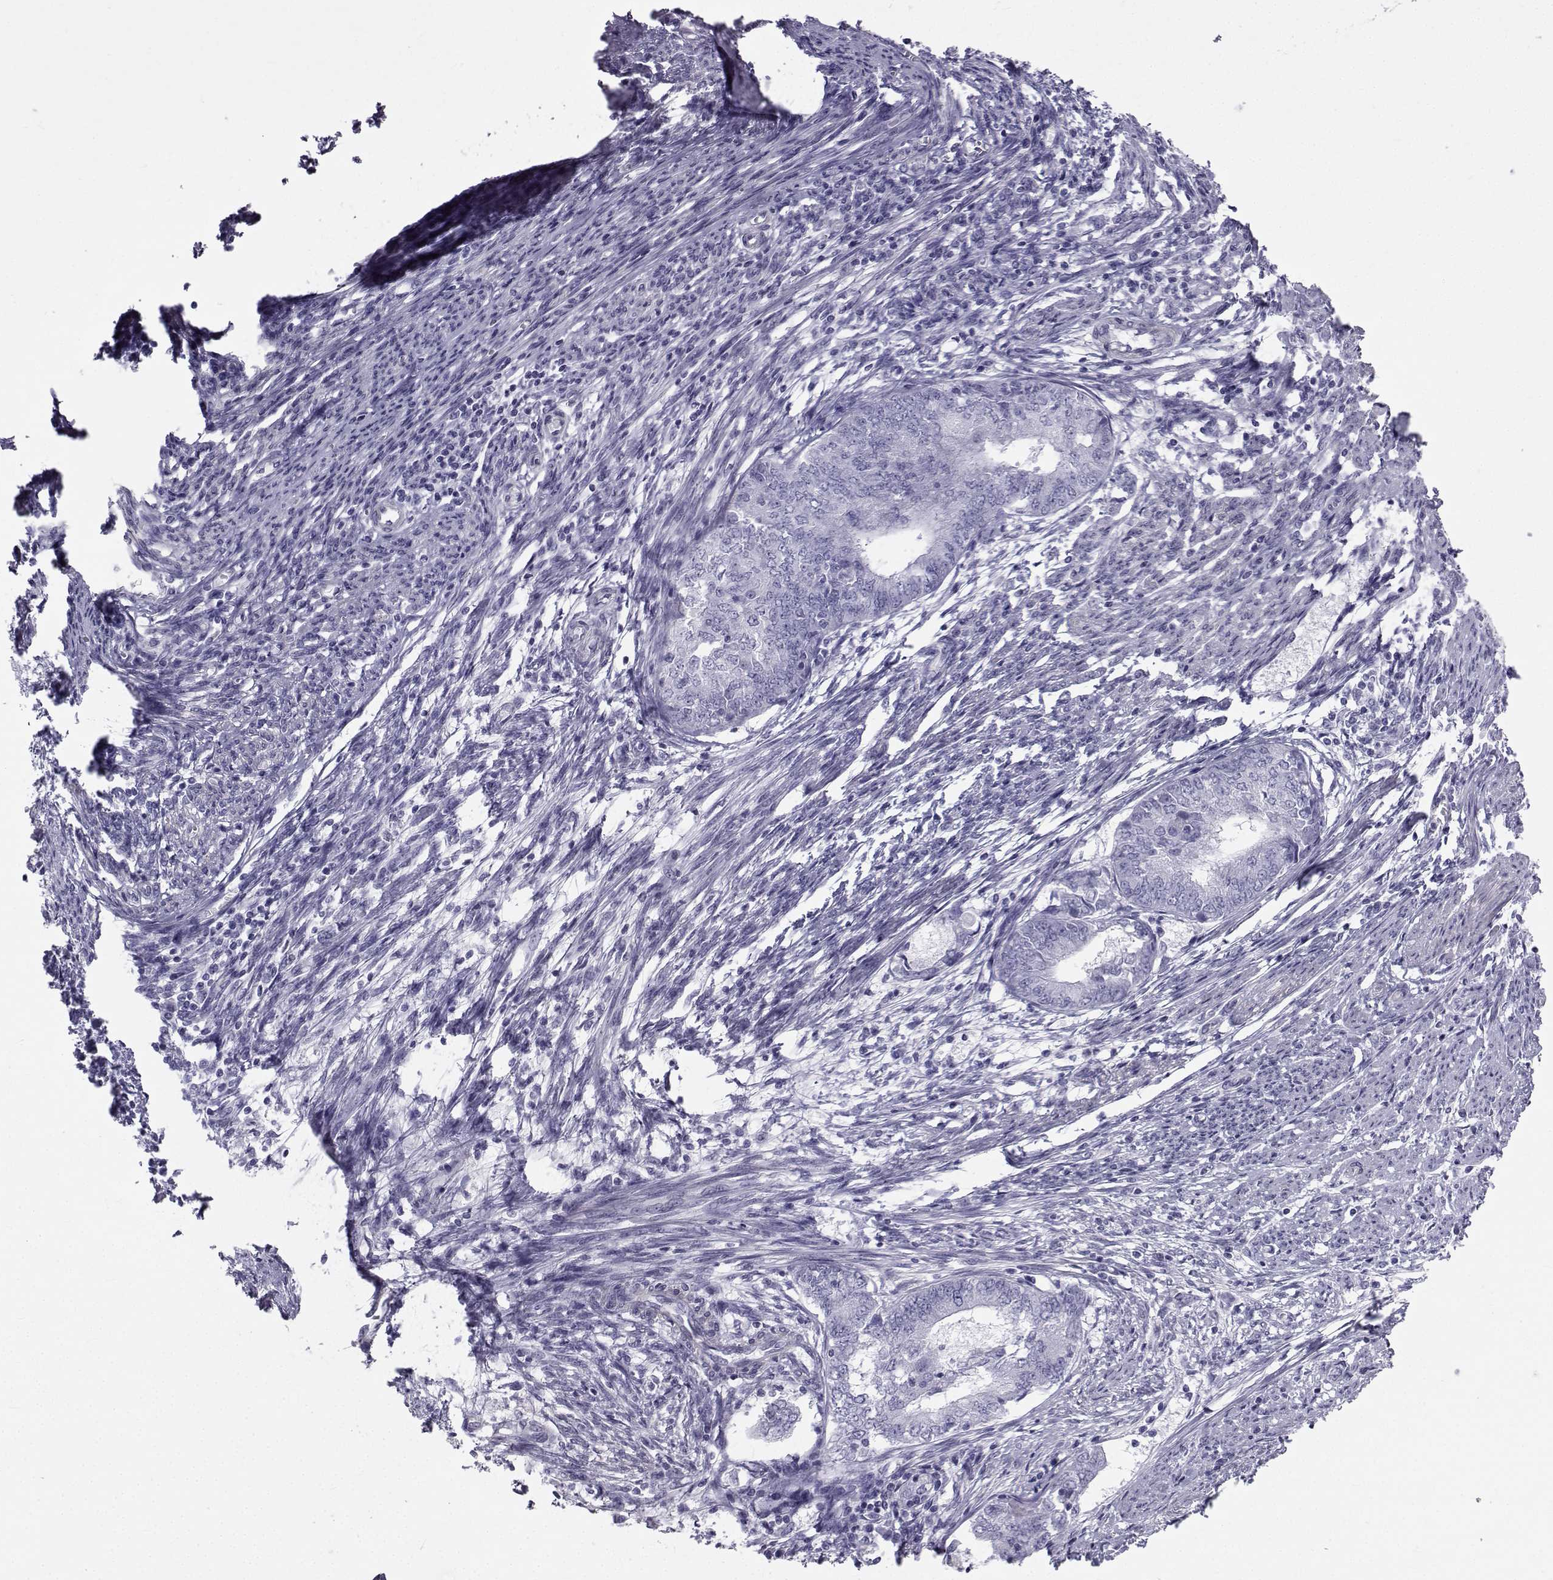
{"staining": {"intensity": "negative", "quantity": "none", "location": "none"}, "tissue": "endometrial cancer", "cell_type": "Tumor cells", "image_type": "cancer", "snomed": [{"axis": "morphology", "description": "Adenocarcinoma, NOS"}, {"axis": "topography", "description": "Endometrium"}], "caption": "Endometrial adenocarcinoma was stained to show a protein in brown. There is no significant expression in tumor cells.", "gene": "SPANXD", "patient": {"sex": "female", "age": 62}}